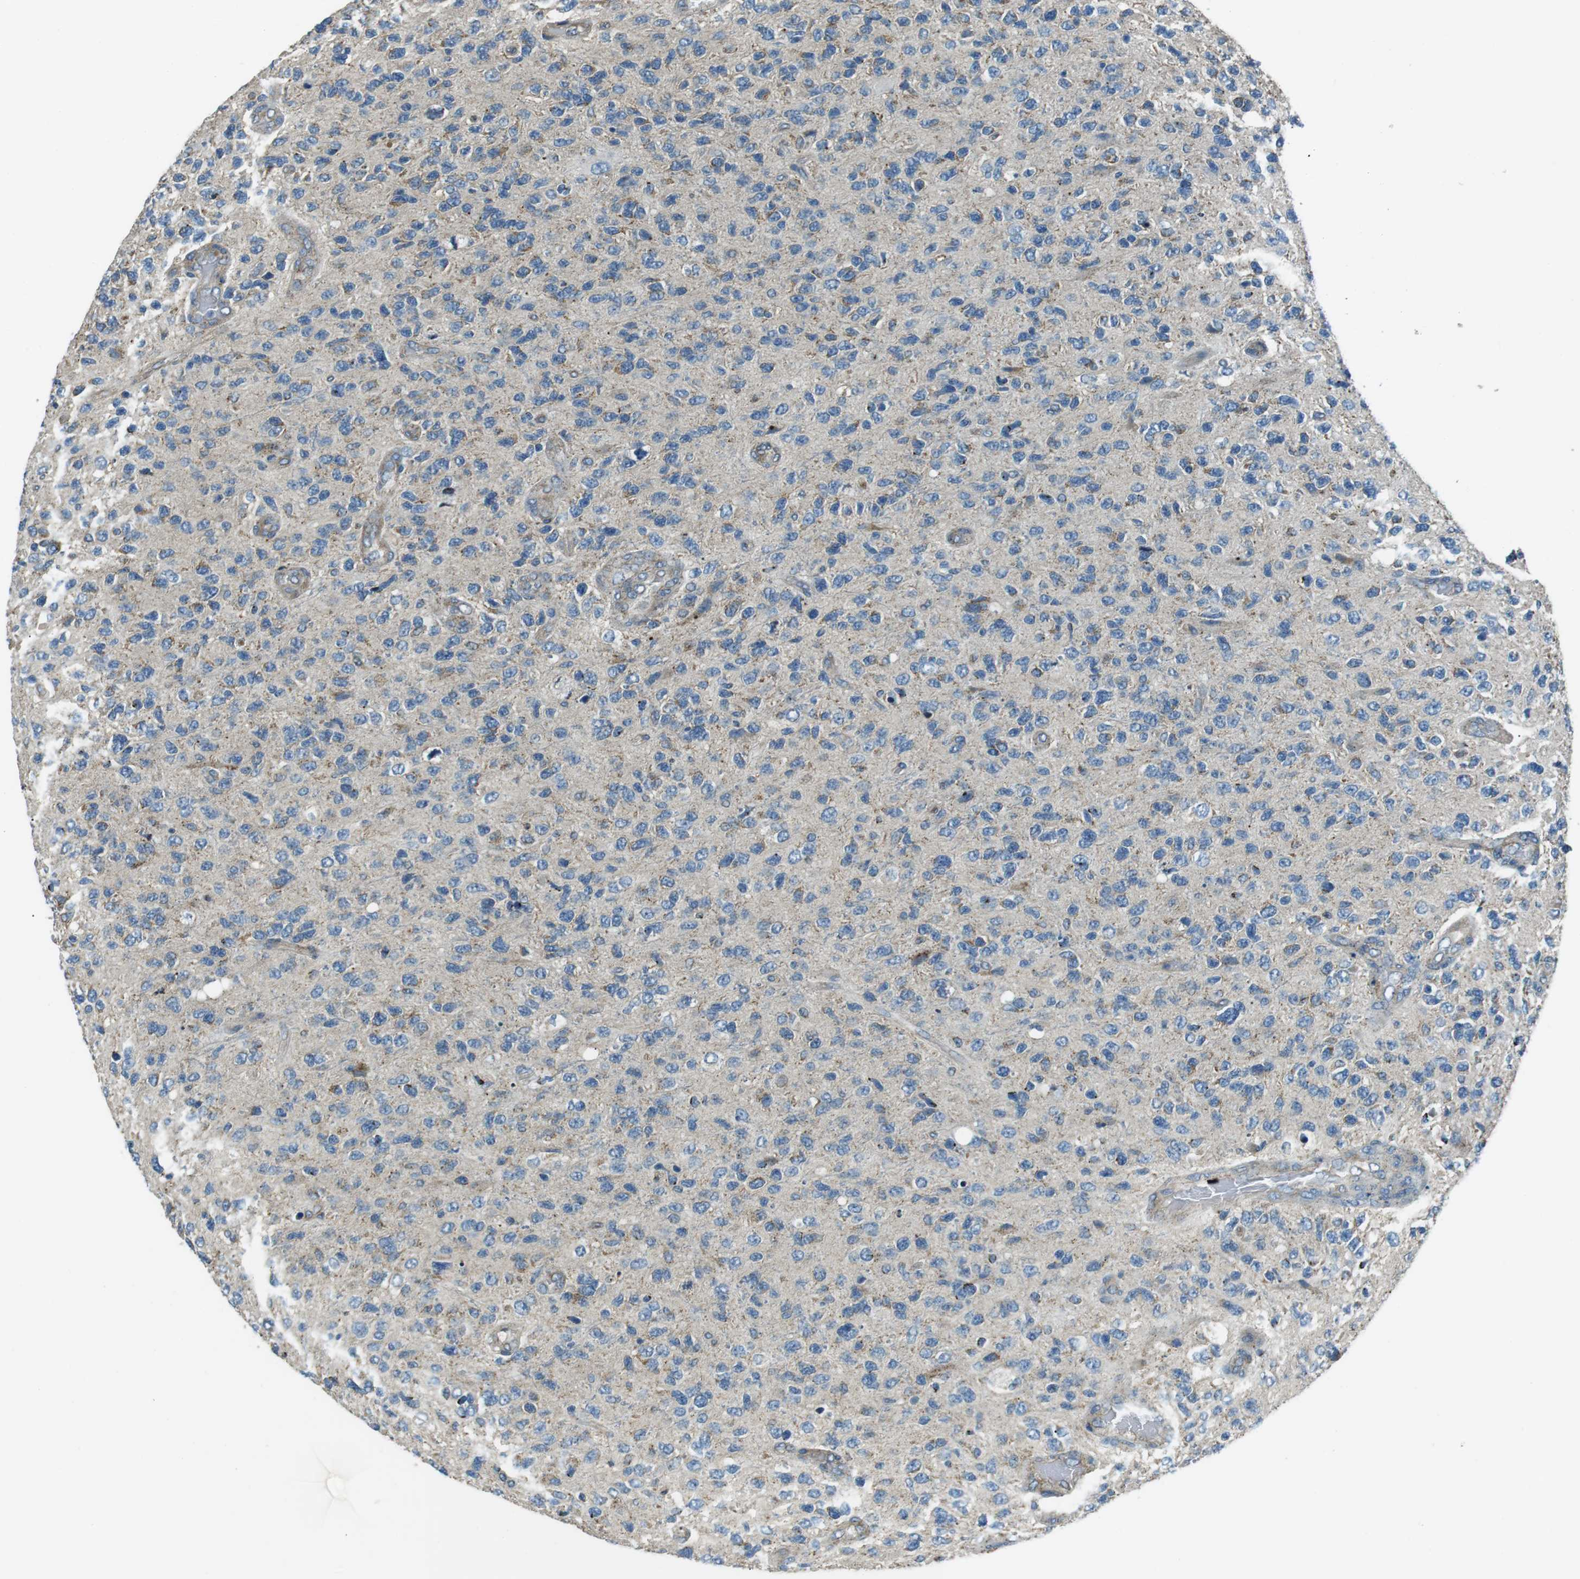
{"staining": {"intensity": "weak", "quantity": "25%-75%", "location": "cytoplasmic/membranous"}, "tissue": "glioma", "cell_type": "Tumor cells", "image_type": "cancer", "snomed": [{"axis": "morphology", "description": "Glioma, malignant, High grade"}, {"axis": "topography", "description": "Brain"}], "caption": "Malignant glioma (high-grade) was stained to show a protein in brown. There is low levels of weak cytoplasmic/membranous positivity in approximately 25%-75% of tumor cells. (Brightfield microscopy of DAB IHC at high magnification).", "gene": "FAM3B", "patient": {"sex": "female", "age": 58}}